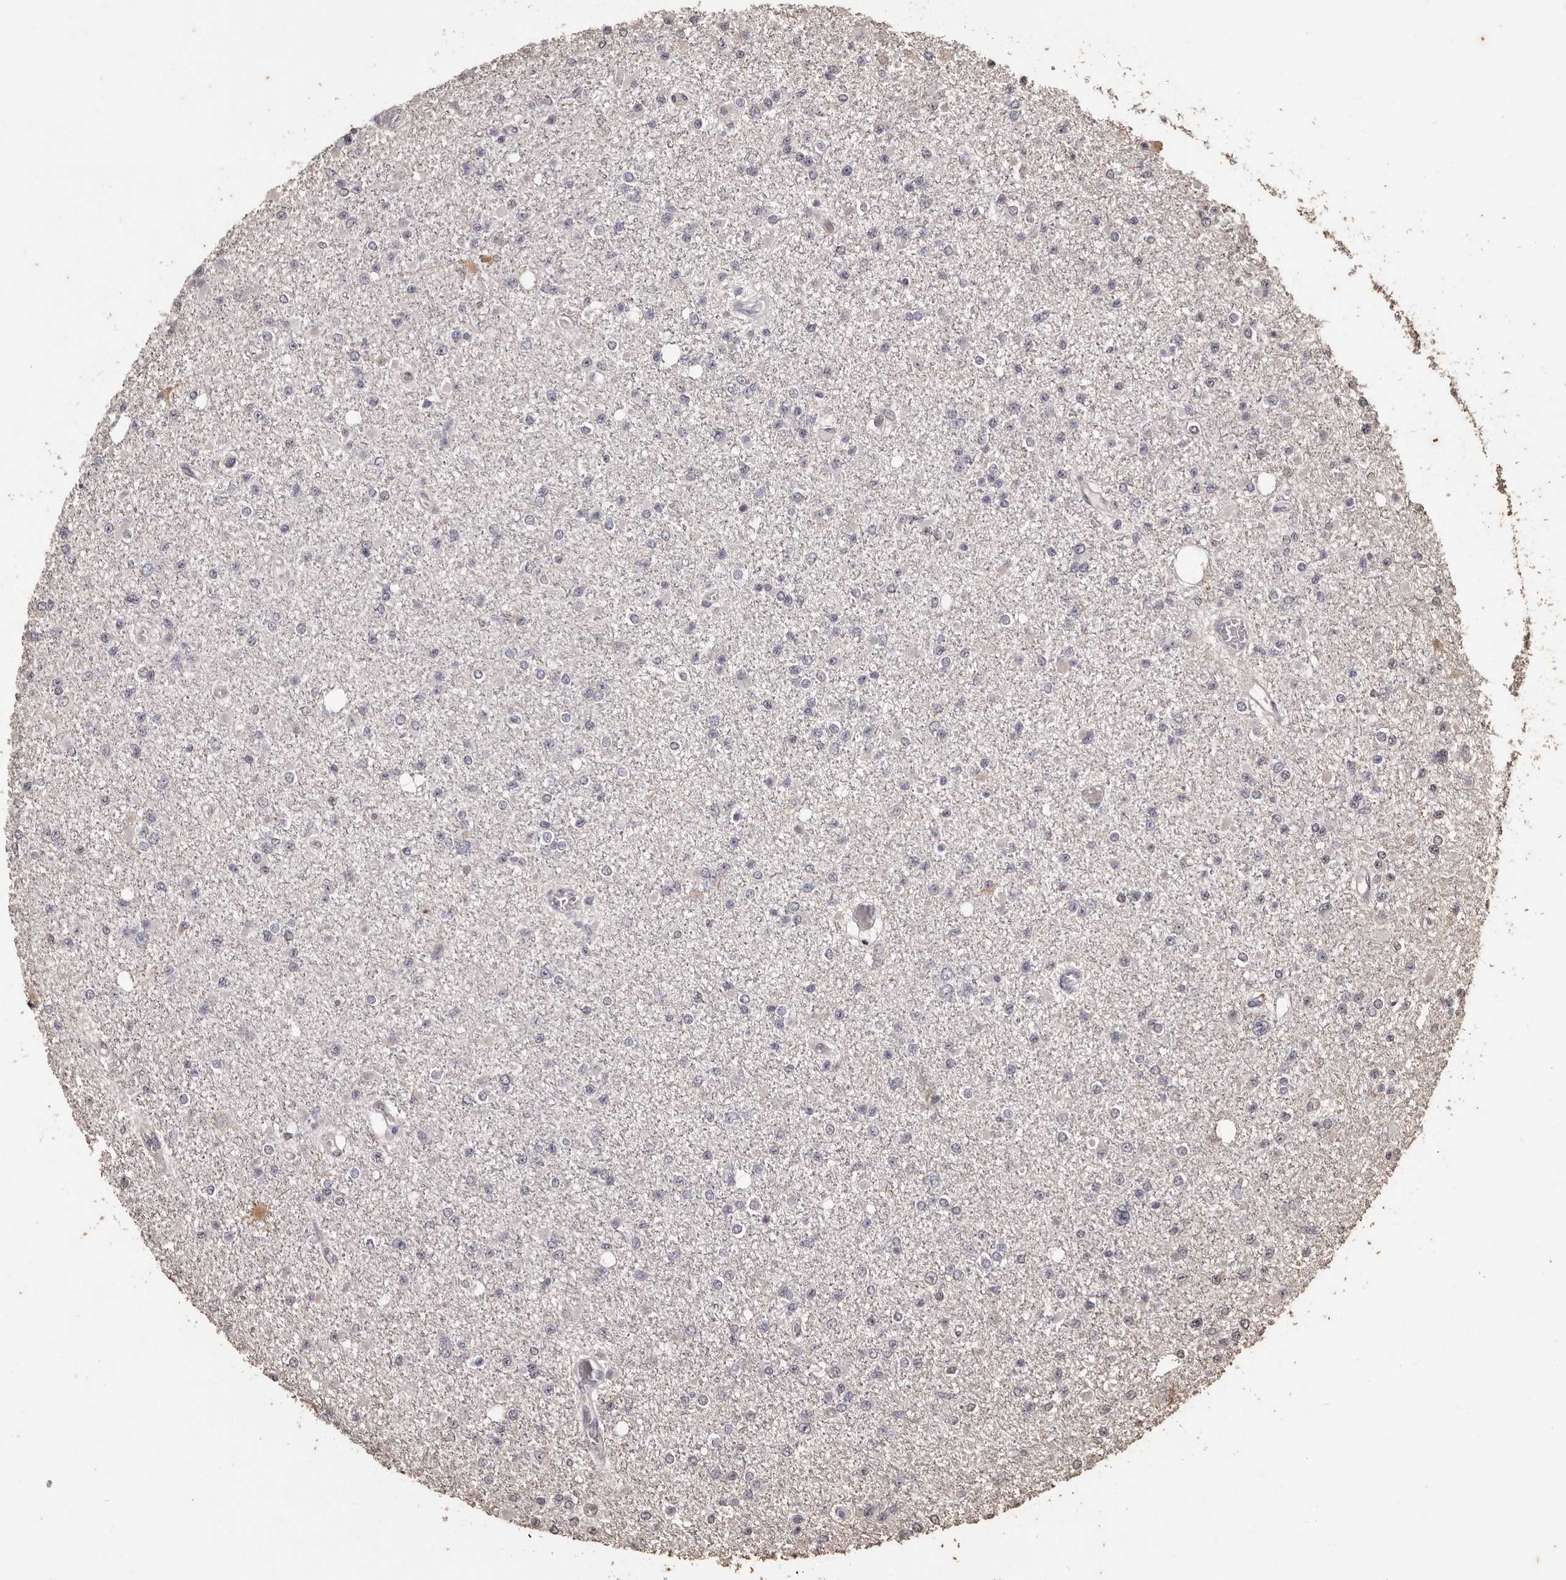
{"staining": {"intensity": "negative", "quantity": "none", "location": "none"}, "tissue": "glioma", "cell_type": "Tumor cells", "image_type": "cancer", "snomed": [{"axis": "morphology", "description": "Glioma, malignant, Low grade"}, {"axis": "topography", "description": "Brain"}], "caption": "Glioma was stained to show a protein in brown. There is no significant expression in tumor cells.", "gene": "NAV1", "patient": {"sex": "female", "age": 22}}